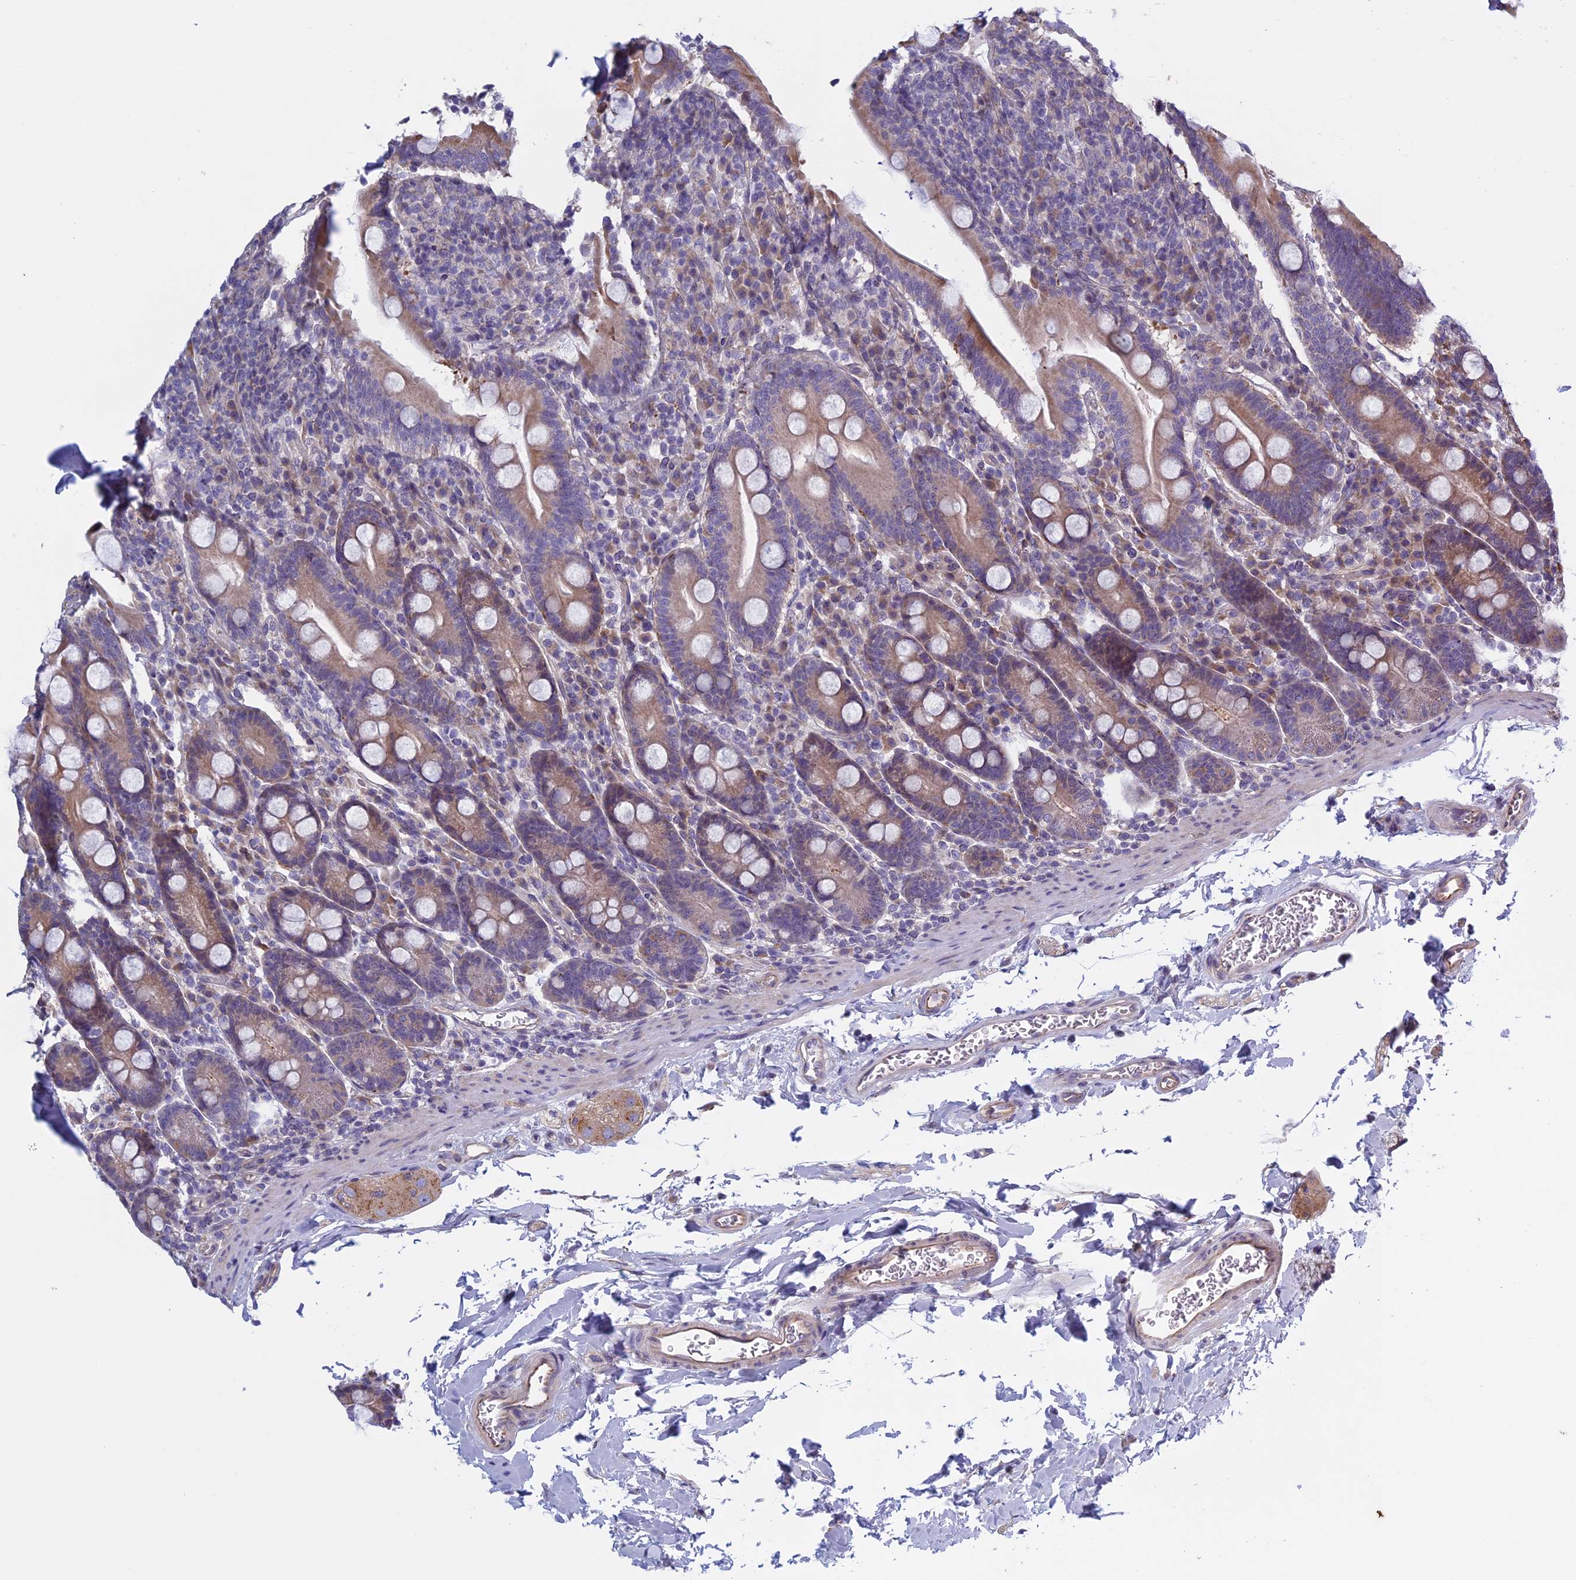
{"staining": {"intensity": "weak", "quantity": "25%-75%", "location": "cytoplasmic/membranous"}, "tissue": "duodenum", "cell_type": "Glandular cells", "image_type": "normal", "snomed": [{"axis": "morphology", "description": "Normal tissue, NOS"}, {"axis": "topography", "description": "Duodenum"}], "caption": "Protein staining exhibits weak cytoplasmic/membranous expression in approximately 25%-75% of glandular cells in benign duodenum. Ihc stains the protein in brown and the nuclei are stained blue.", "gene": "BCL2L10", "patient": {"sex": "male", "age": 35}}